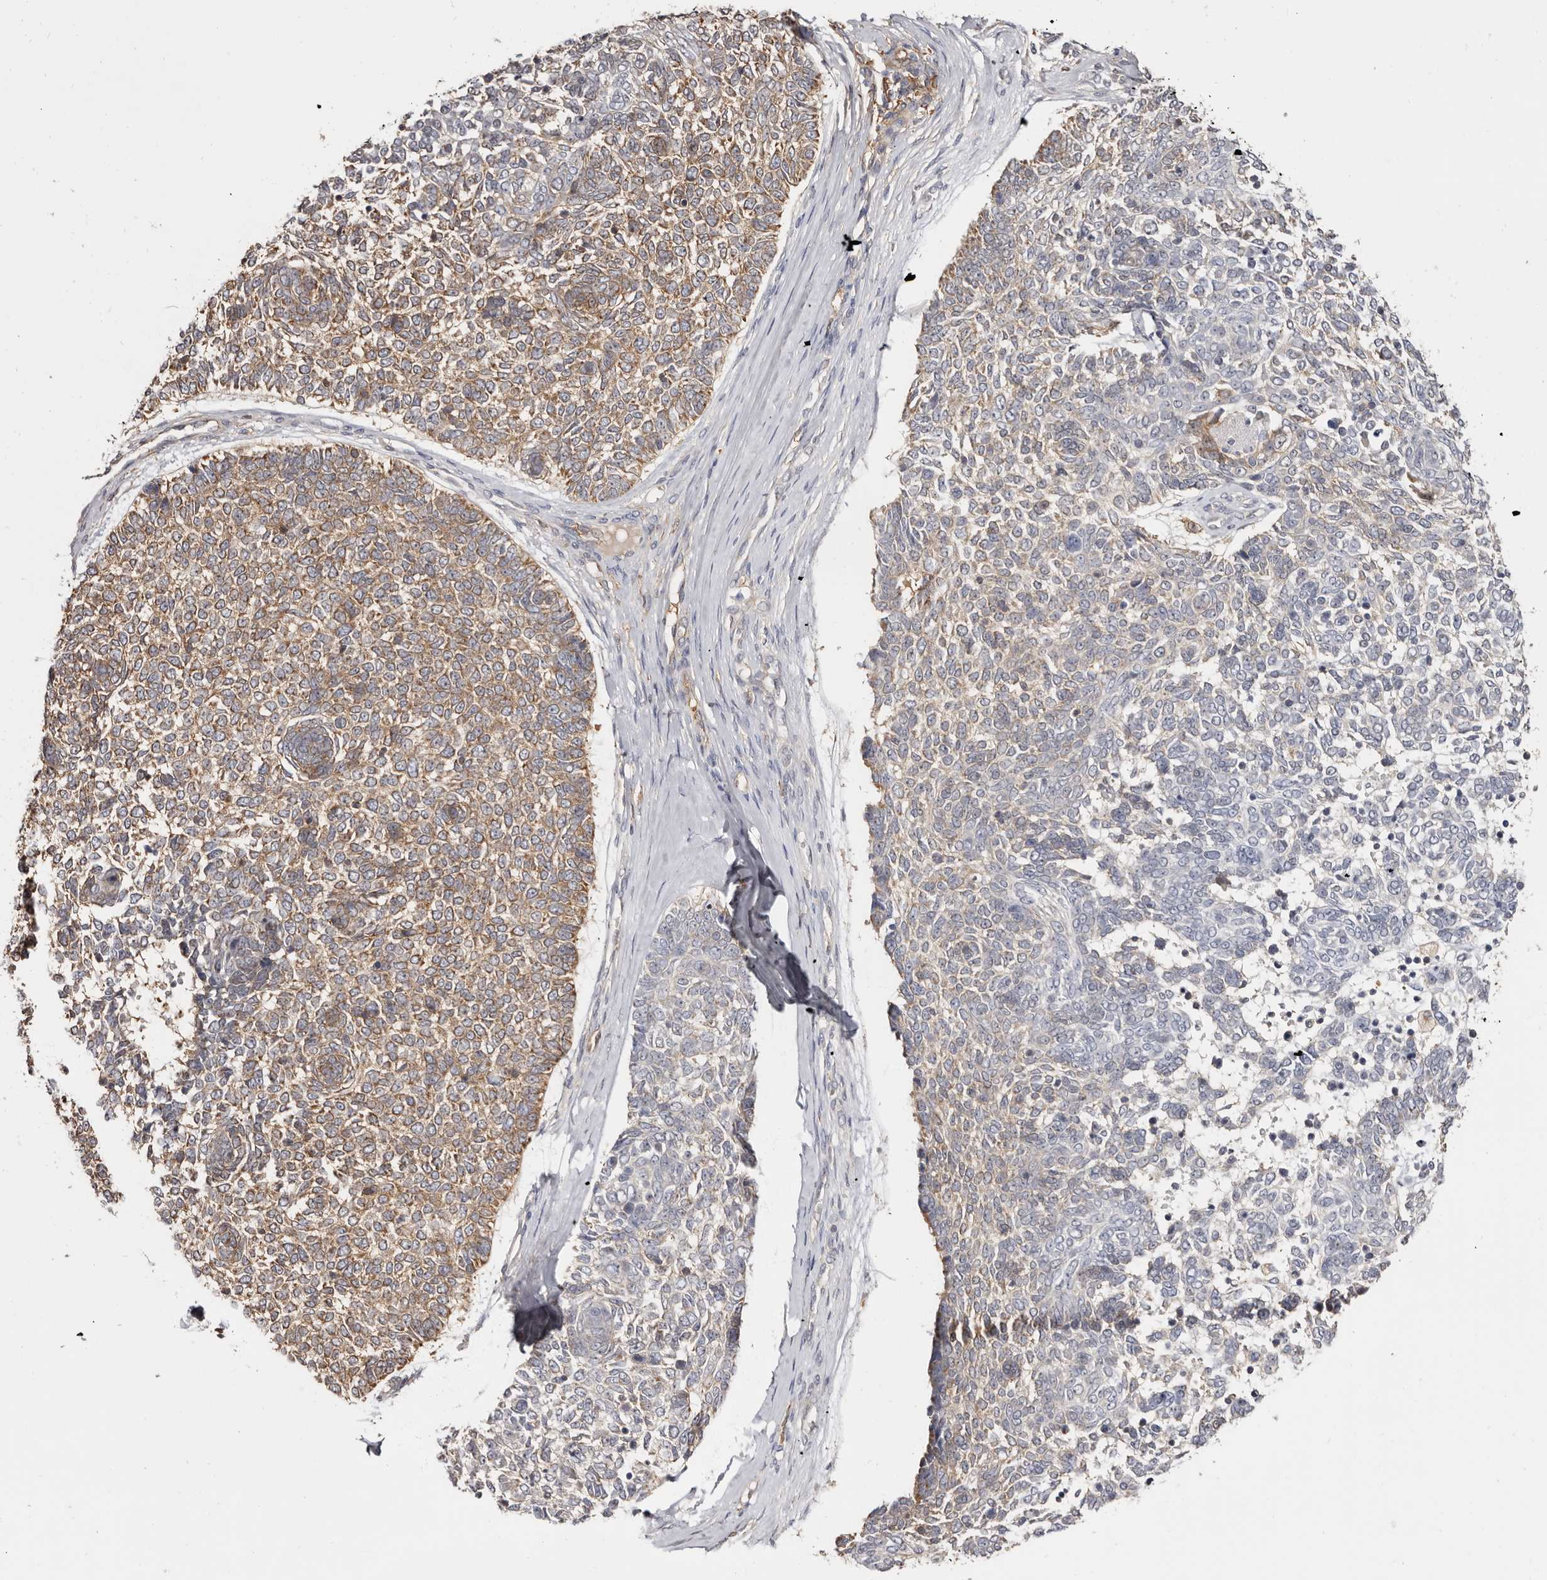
{"staining": {"intensity": "moderate", "quantity": "25%-75%", "location": "cytoplasmic/membranous"}, "tissue": "skin cancer", "cell_type": "Tumor cells", "image_type": "cancer", "snomed": [{"axis": "morphology", "description": "Basal cell carcinoma"}, {"axis": "topography", "description": "Skin"}], "caption": "Human skin basal cell carcinoma stained for a protein (brown) shows moderate cytoplasmic/membranous positive staining in about 25%-75% of tumor cells.", "gene": "LAP3", "patient": {"sex": "female", "age": 81}}